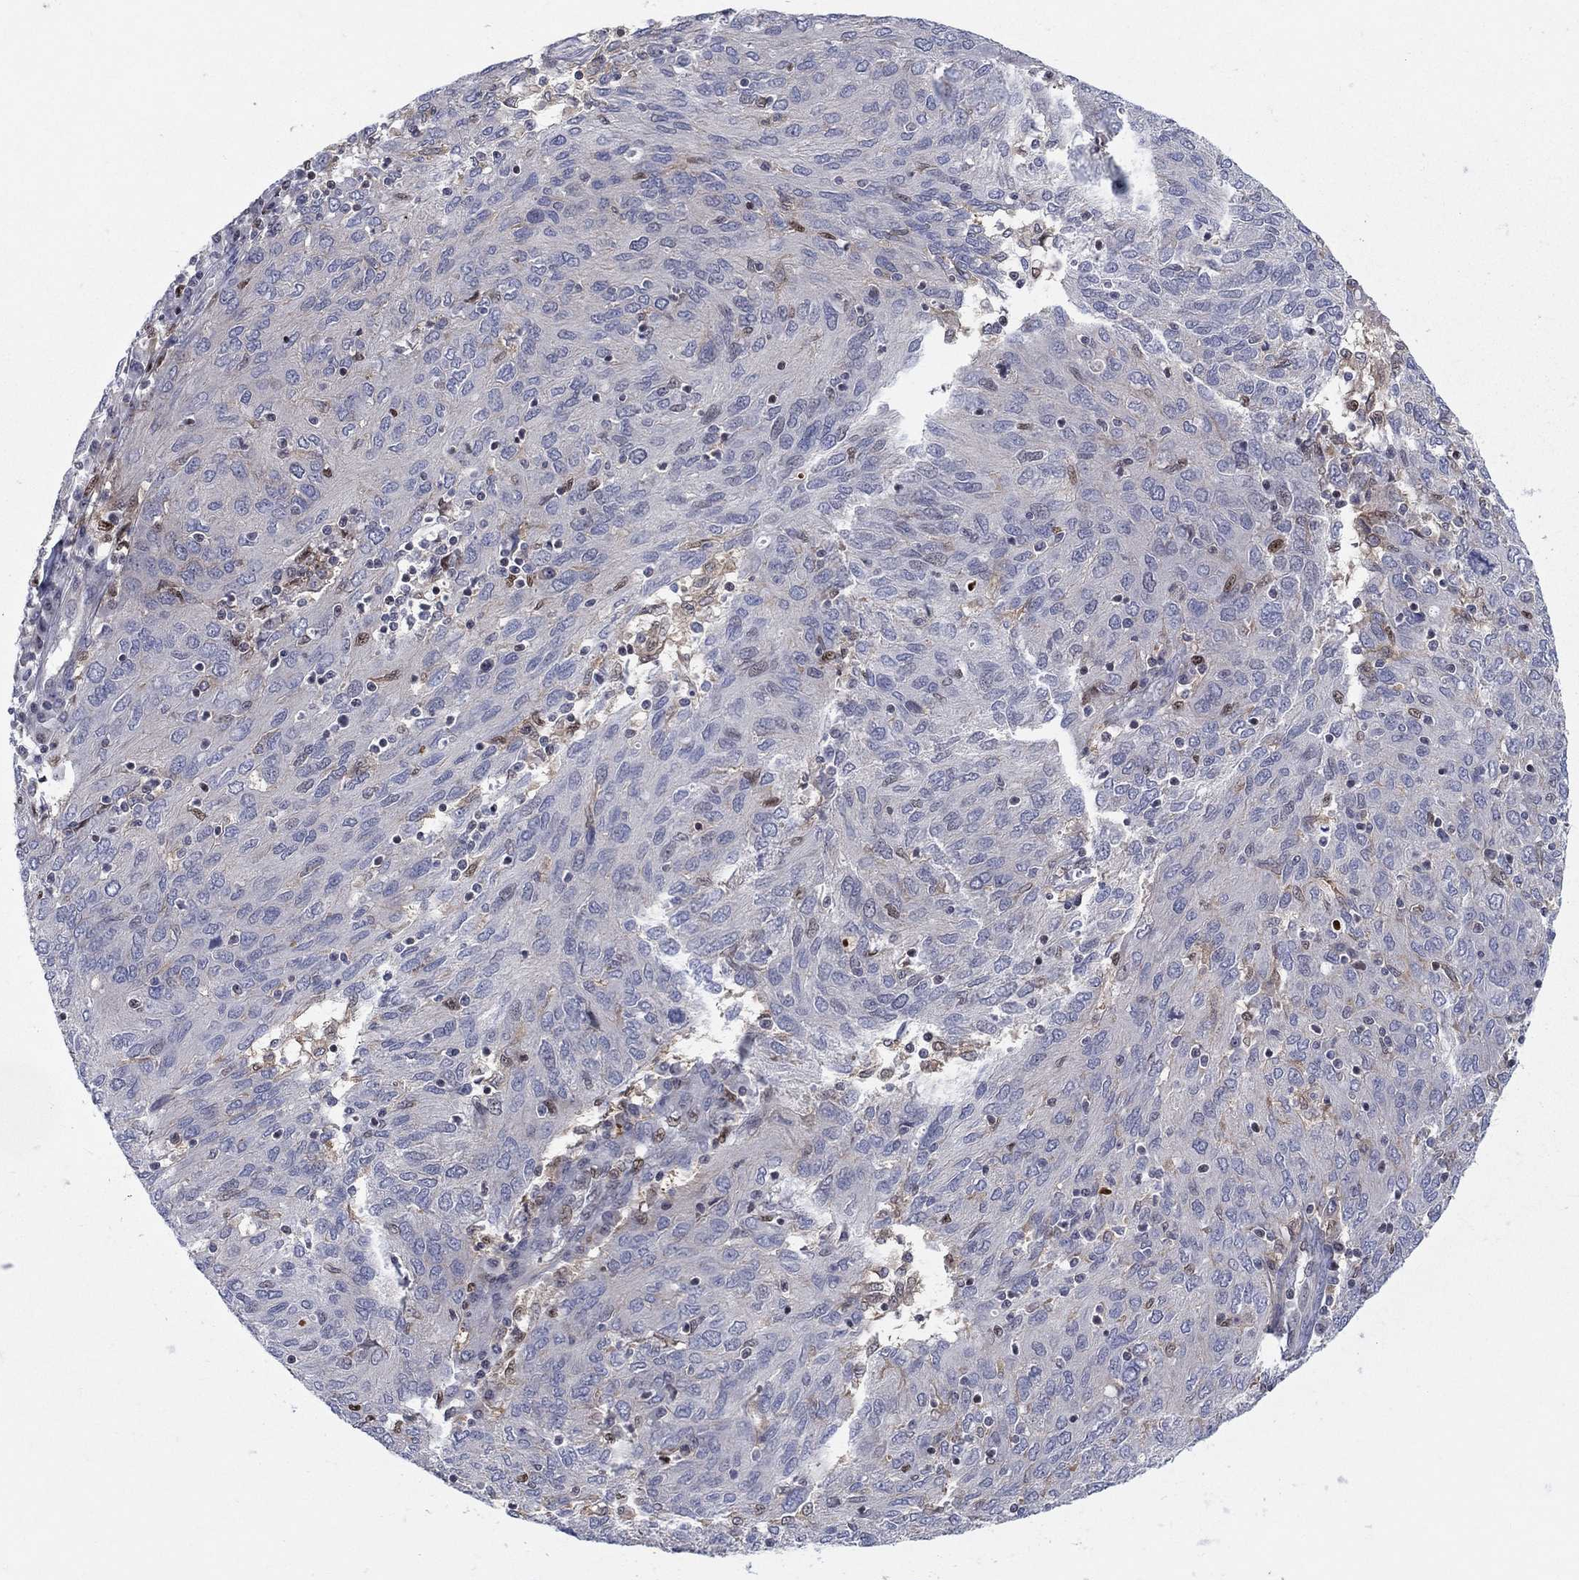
{"staining": {"intensity": "negative", "quantity": "none", "location": "none"}, "tissue": "ovarian cancer", "cell_type": "Tumor cells", "image_type": "cancer", "snomed": [{"axis": "morphology", "description": "Carcinoma, endometroid"}, {"axis": "topography", "description": "Ovary"}], "caption": "High magnification brightfield microscopy of ovarian cancer stained with DAB (brown) and counterstained with hematoxylin (blue): tumor cells show no significant staining.", "gene": "ZNHIT3", "patient": {"sex": "female", "age": 50}}